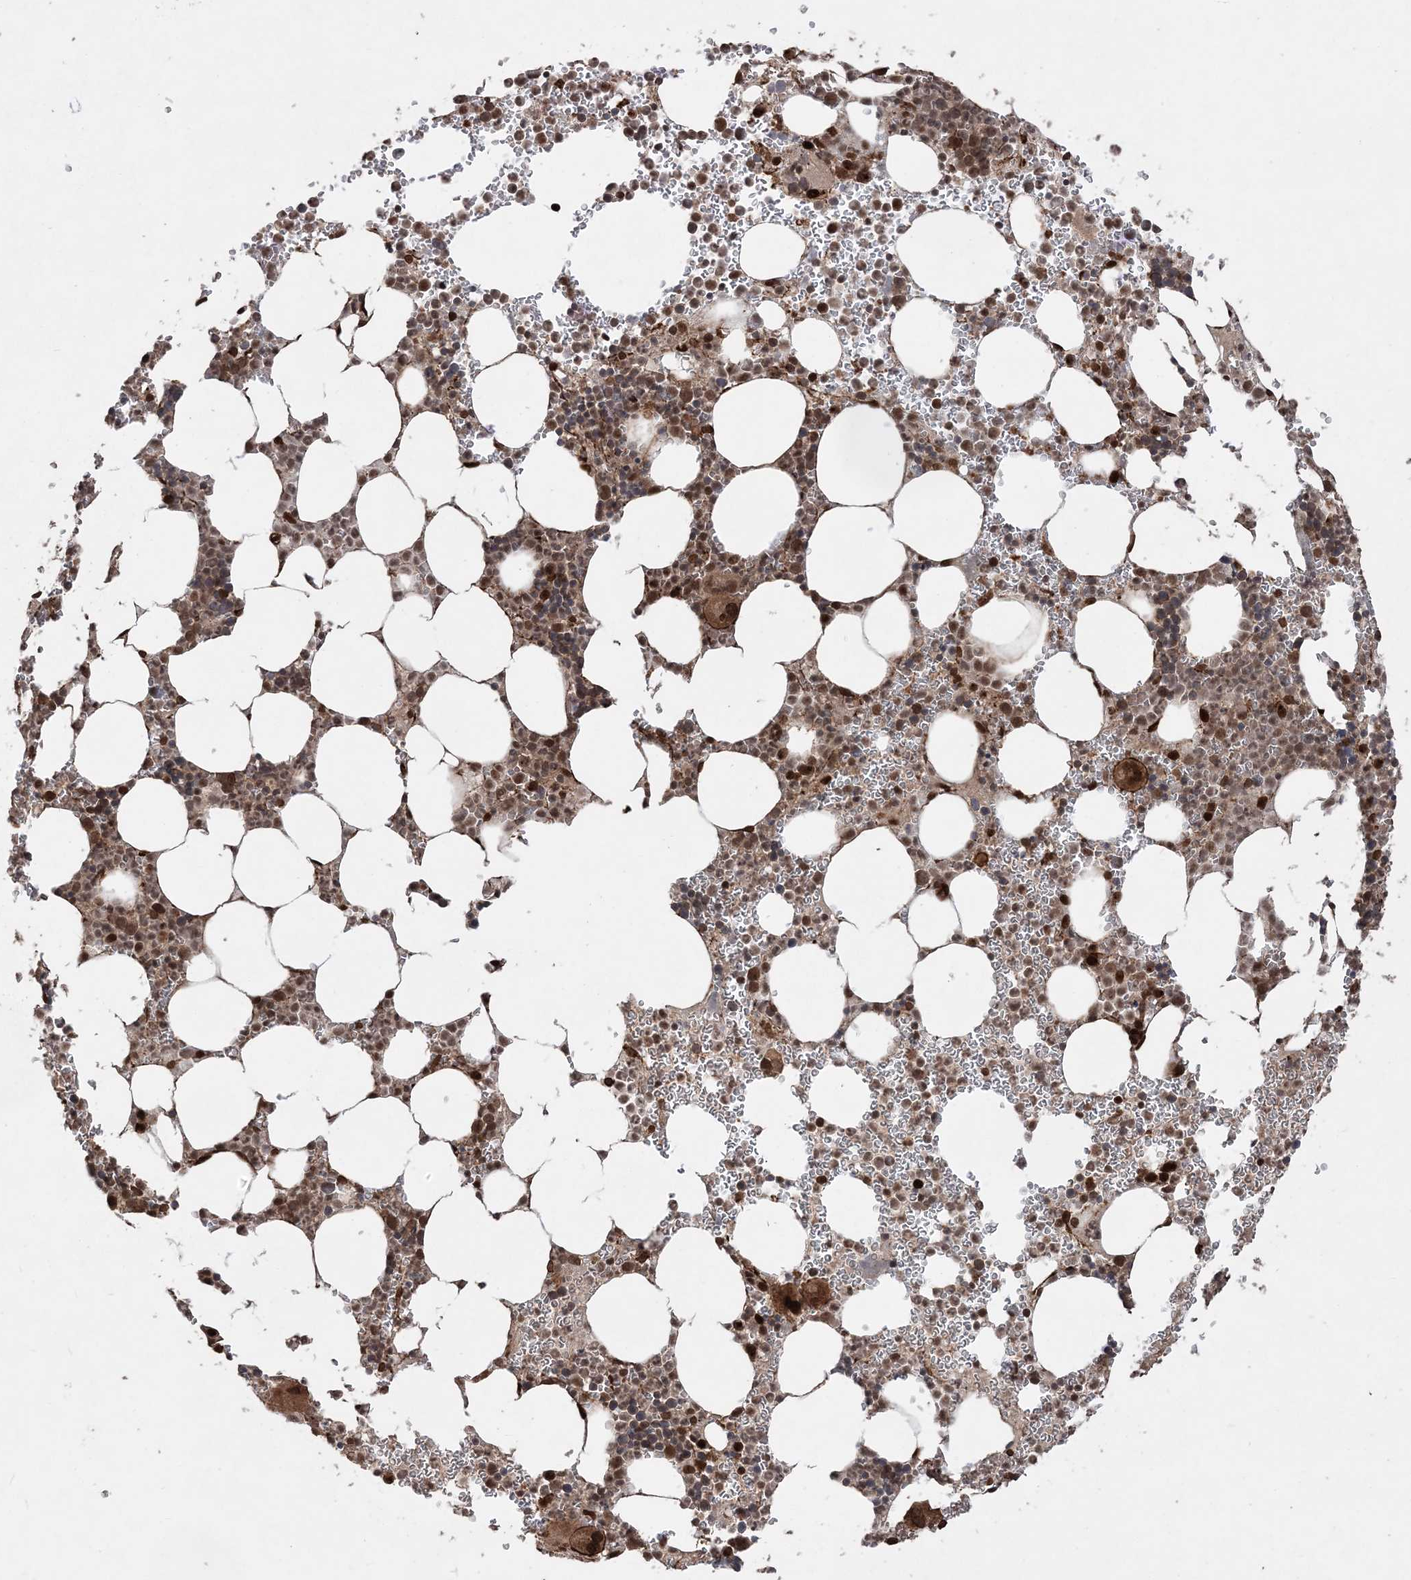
{"staining": {"intensity": "moderate", "quantity": "25%-75%", "location": "cytoplasmic/membranous,nuclear"}, "tissue": "bone marrow", "cell_type": "Hematopoietic cells", "image_type": "normal", "snomed": [{"axis": "morphology", "description": "Normal tissue, NOS"}, {"axis": "topography", "description": "Bone marrow"}], "caption": "Immunohistochemical staining of unremarkable human bone marrow shows 25%-75% levels of moderate cytoplasmic/membranous,nuclear protein expression in approximately 25%-75% of hematopoietic cells. The protein is shown in brown color, while the nuclei are stained blue.", "gene": "ETAA1", "patient": {"sex": "female", "age": 78}}